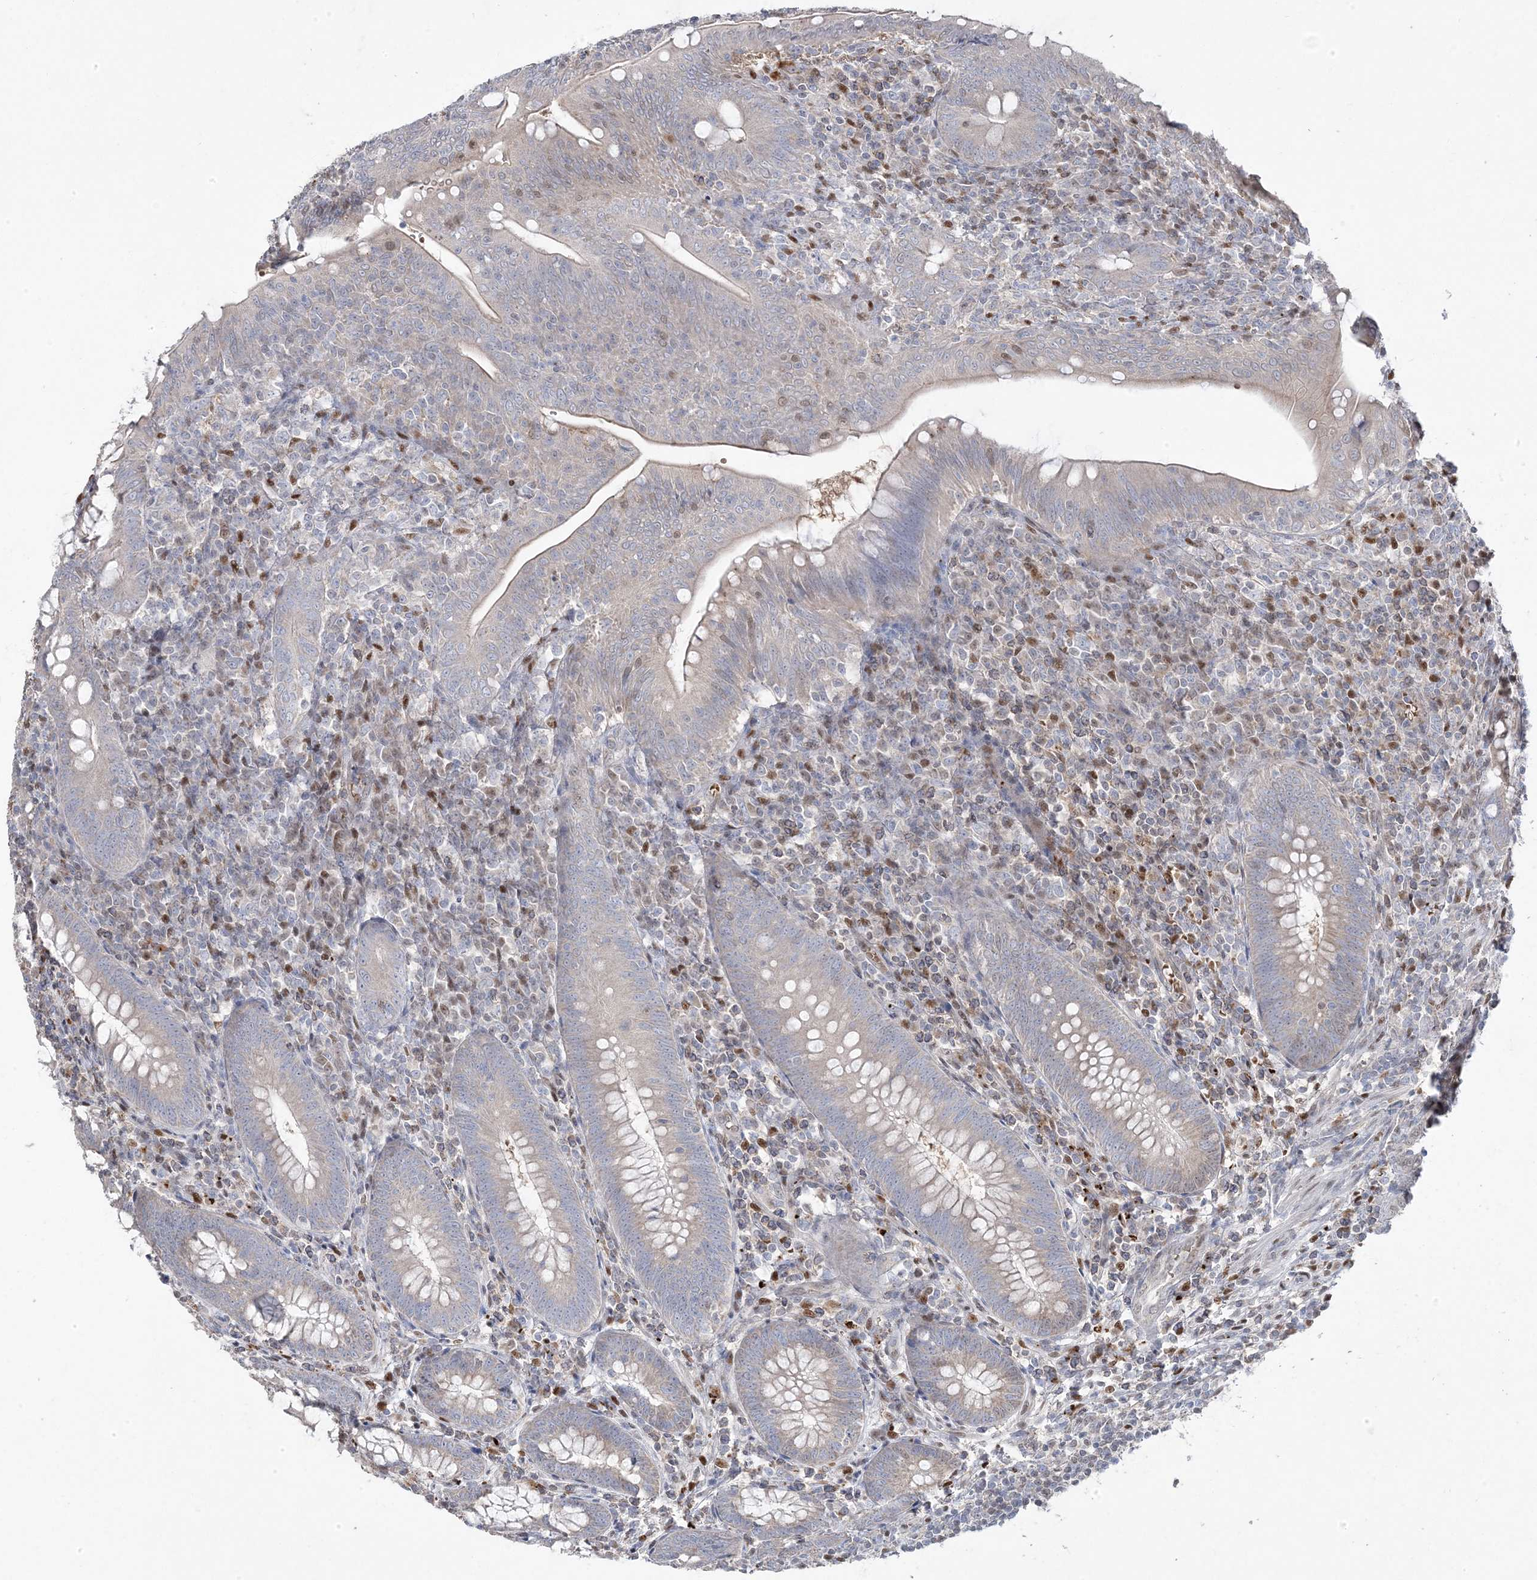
{"staining": {"intensity": "weak", "quantity": "<25%", "location": "cytoplasmic/membranous"}, "tissue": "appendix", "cell_type": "Glandular cells", "image_type": "normal", "snomed": [{"axis": "morphology", "description": "Normal tissue, NOS"}, {"axis": "topography", "description": "Appendix"}], "caption": "This is a photomicrograph of IHC staining of unremarkable appendix, which shows no expression in glandular cells.", "gene": "PPOX", "patient": {"sex": "male", "age": 14}}